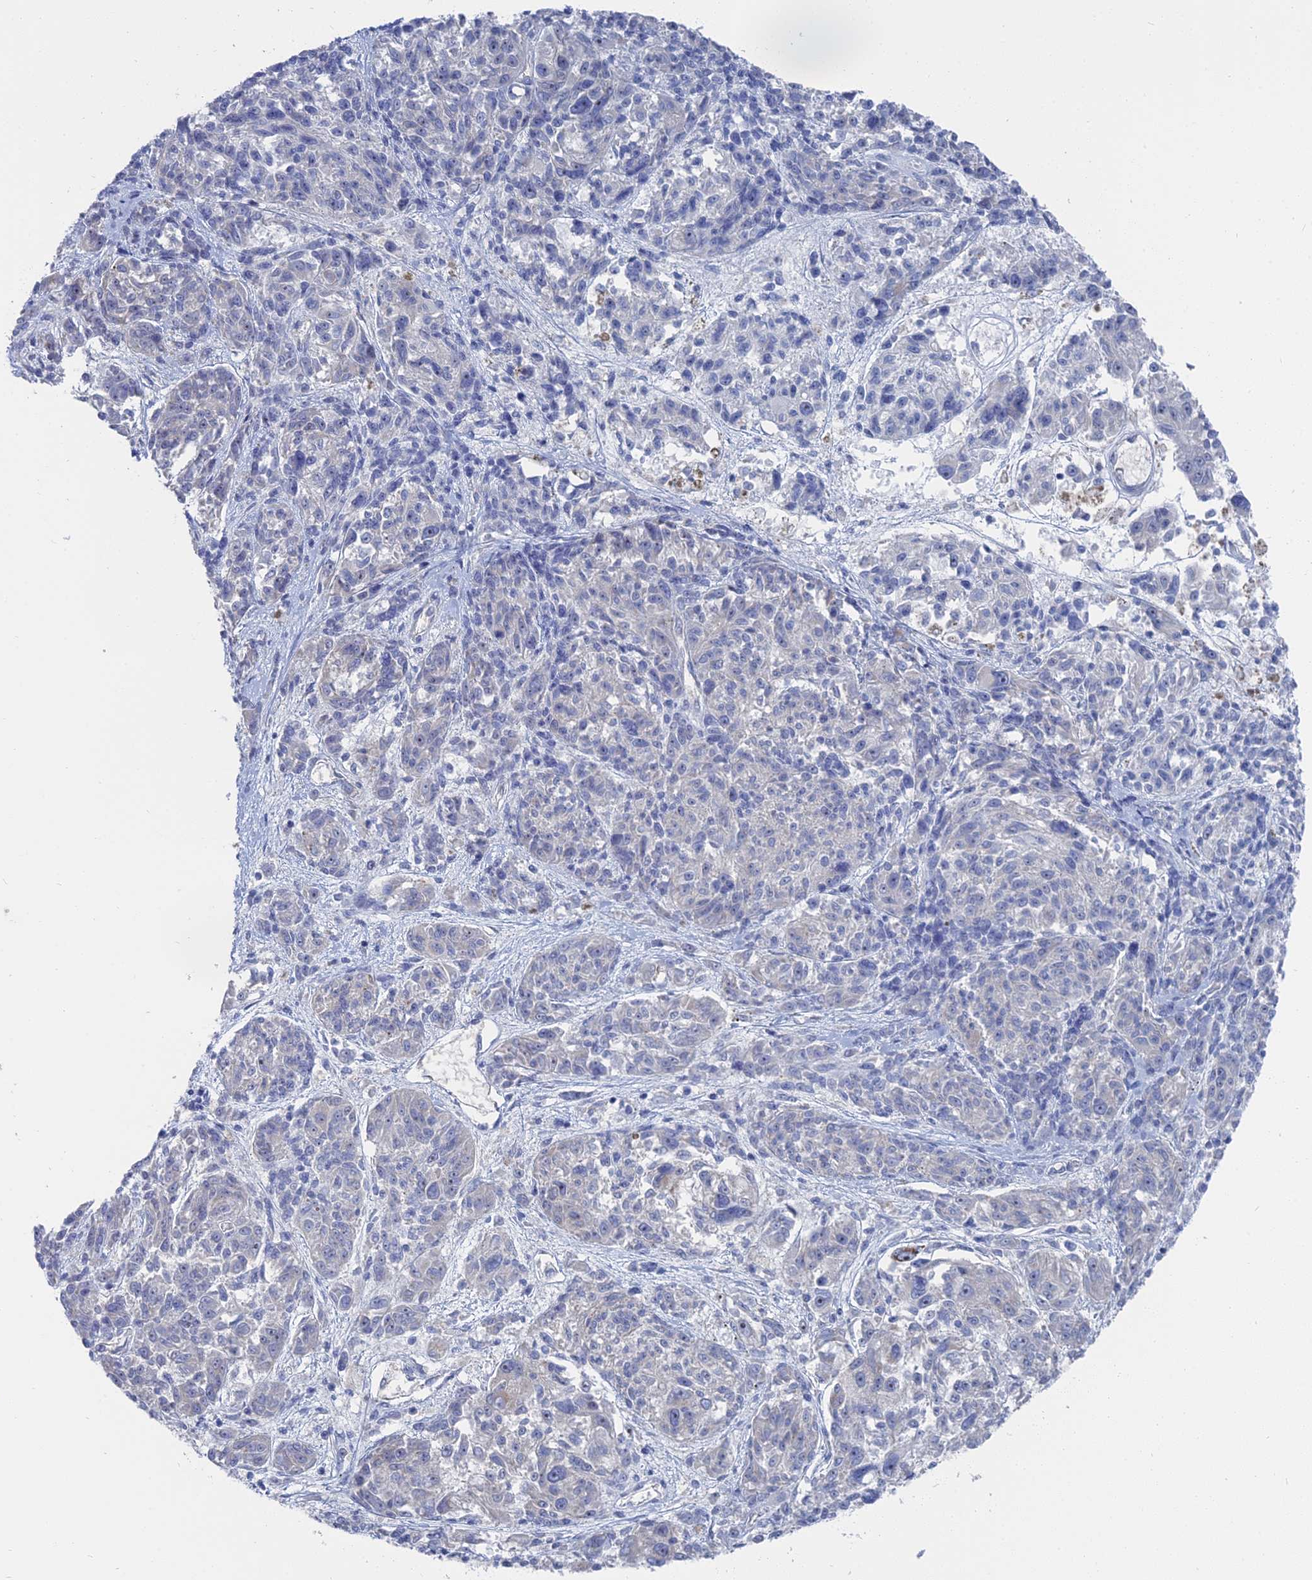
{"staining": {"intensity": "negative", "quantity": "none", "location": "none"}, "tissue": "melanoma", "cell_type": "Tumor cells", "image_type": "cancer", "snomed": [{"axis": "morphology", "description": "Malignant melanoma, NOS"}, {"axis": "topography", "description": "Skin"}], "caption": "Micrograph shows no protein expression in tumor cells of melanoma tissue.", "gene": "CCDC149", "patient": {"sex": "male", "age": 53}}